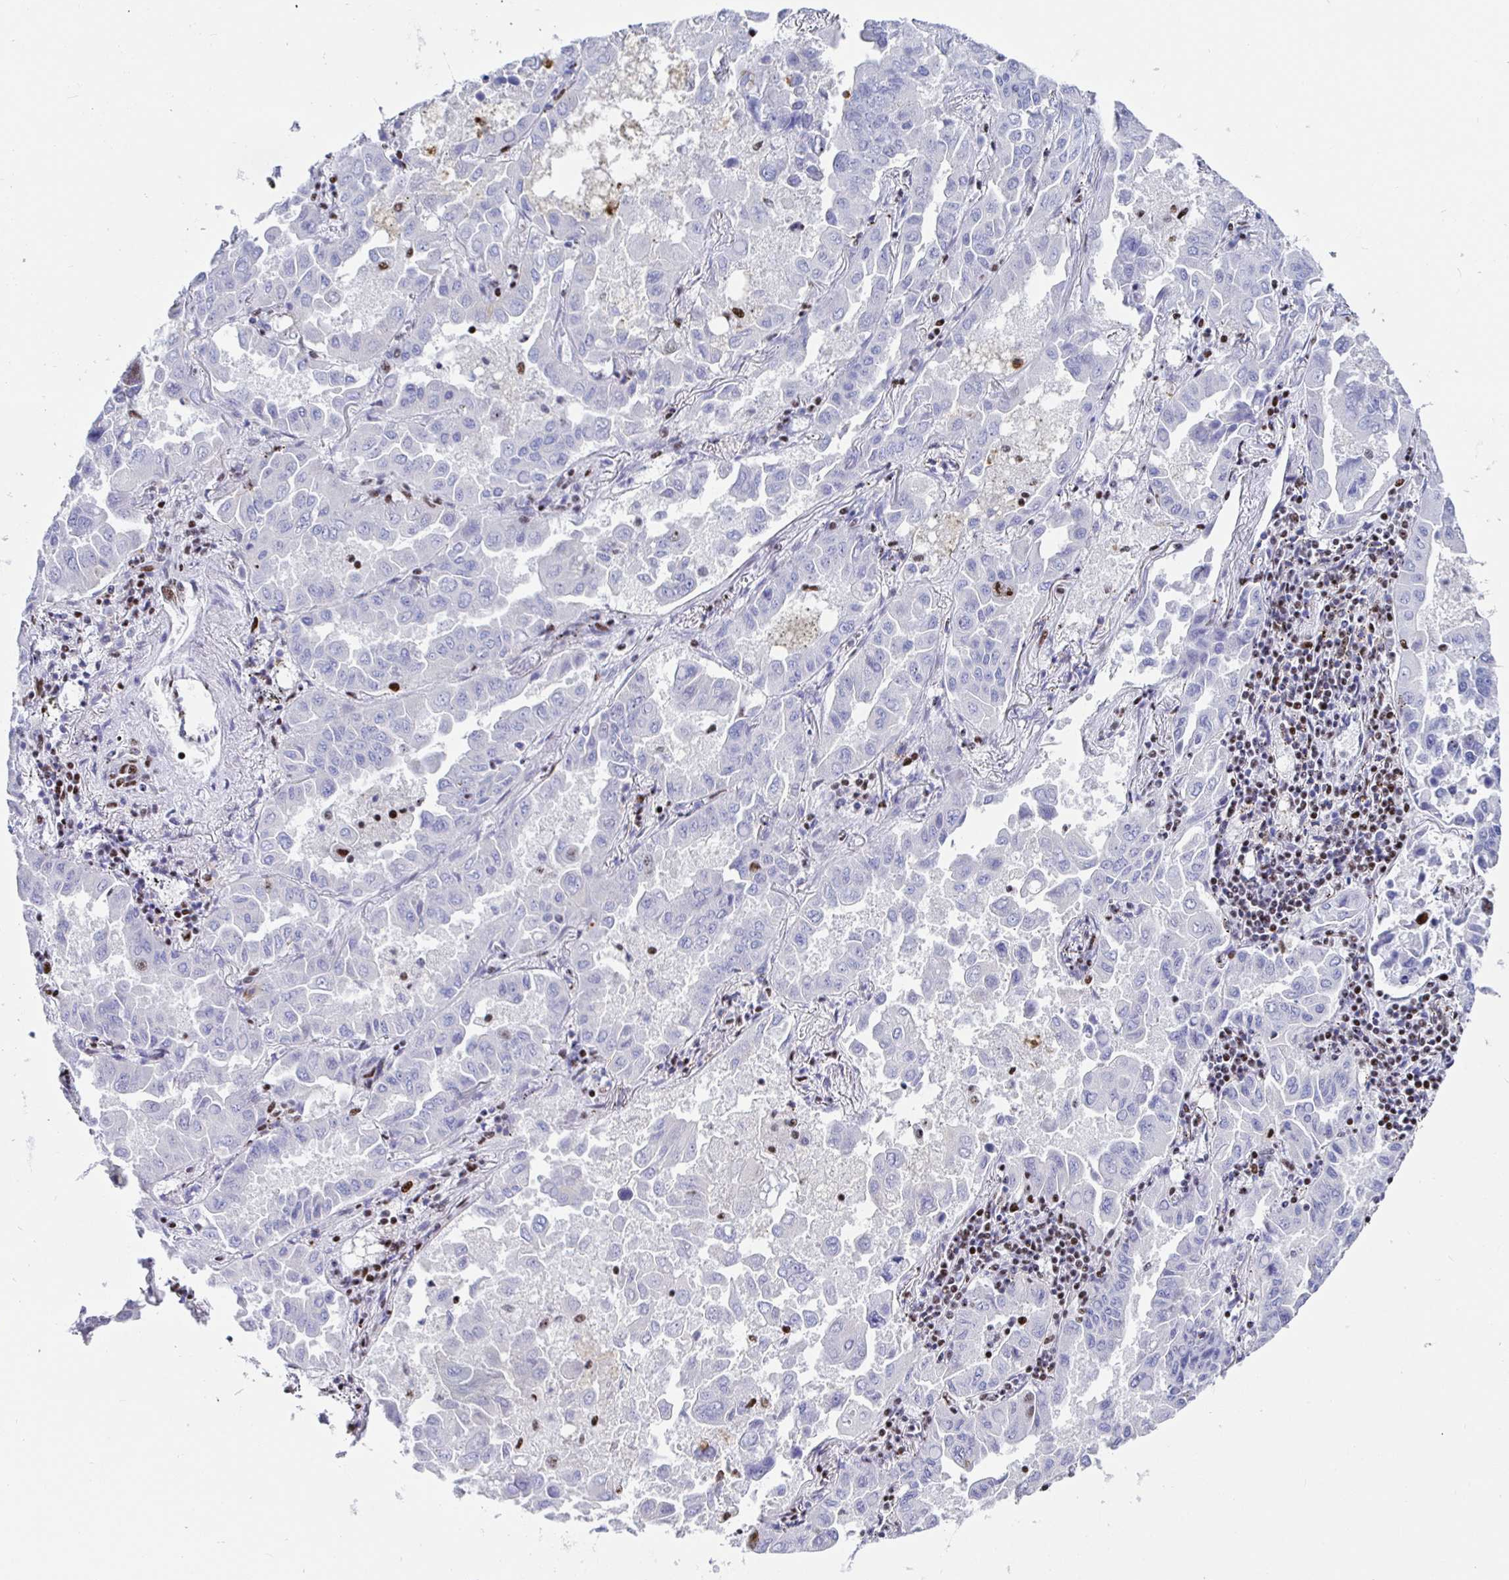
{"staining": {"intensity": "moderate", "quantity": "<25%", "location": "nuclear"}, "tissue": "lung cancer", "cell_type": "Tumor cells", "image_type": "cancer", "snomed": [{"axis": "morphology", "description": "Adenocarcinoma, NOS"}, {"axis": "topography", "description": "Lung"}], "caption": "Protein staining reveals moderate nuclear expression in about <25% of tumor cells in lung cancer.", "gene": "SETD5", "patient": {"sex": "male", "age": 64}}